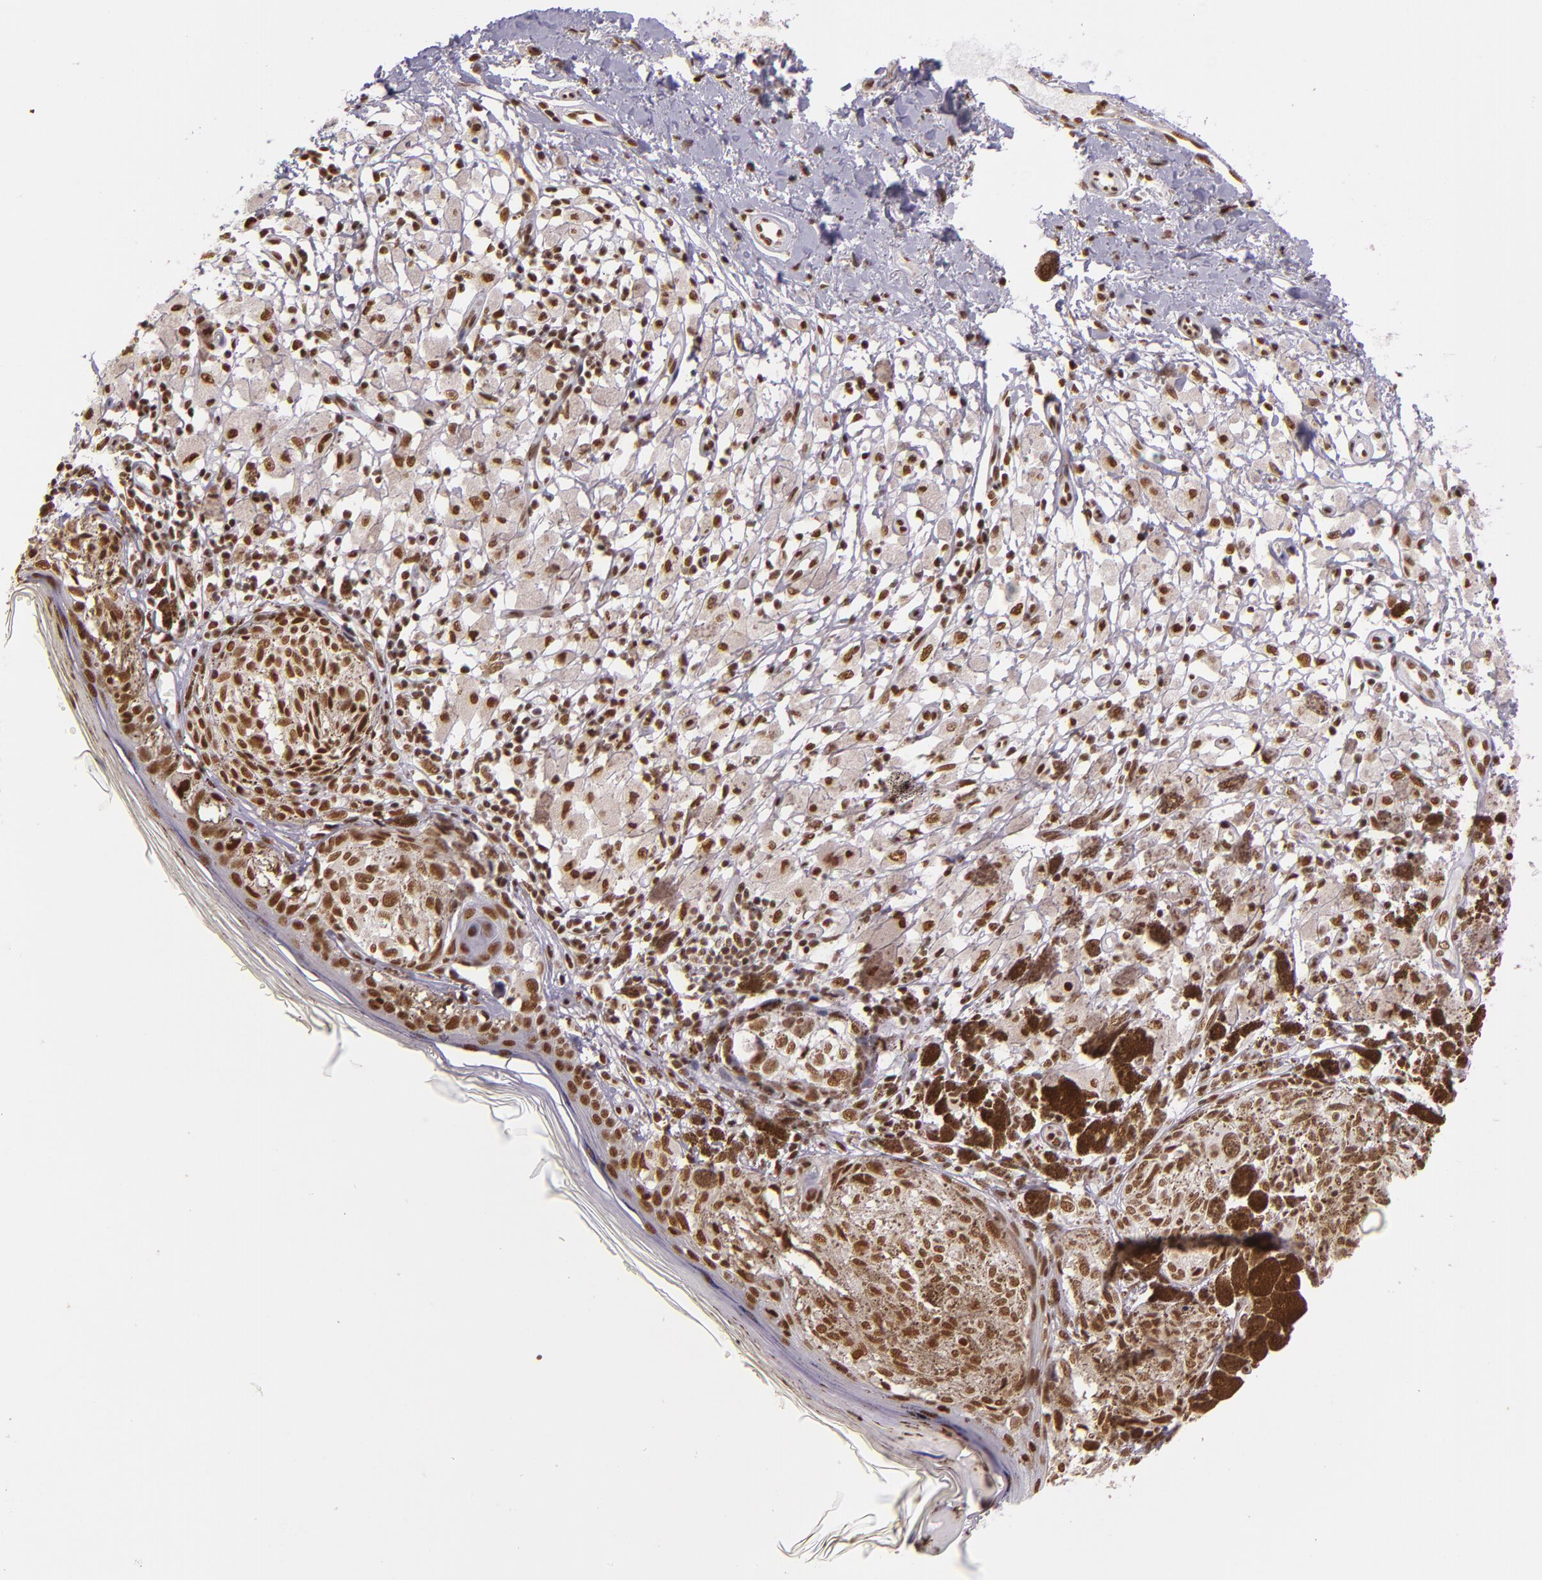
{"staining": {"intensity": "moderate", "quantity": ">75%", "location": "nuclear"}, "tissue": "melanoma", "cell_type": "Tumor cells", "image_type": "cancer", "snomed": [{"axis": "morphology", "description": "Malignant melanoma, NOS"}, {"axis": "topography", "description": "Skin"}], "caption": "Tumor cells show moderate nuclear staining in about >75% of cells in malignant melanoma.", "gene": "USF1", "patient": {"sex": "male", "age": 88}}